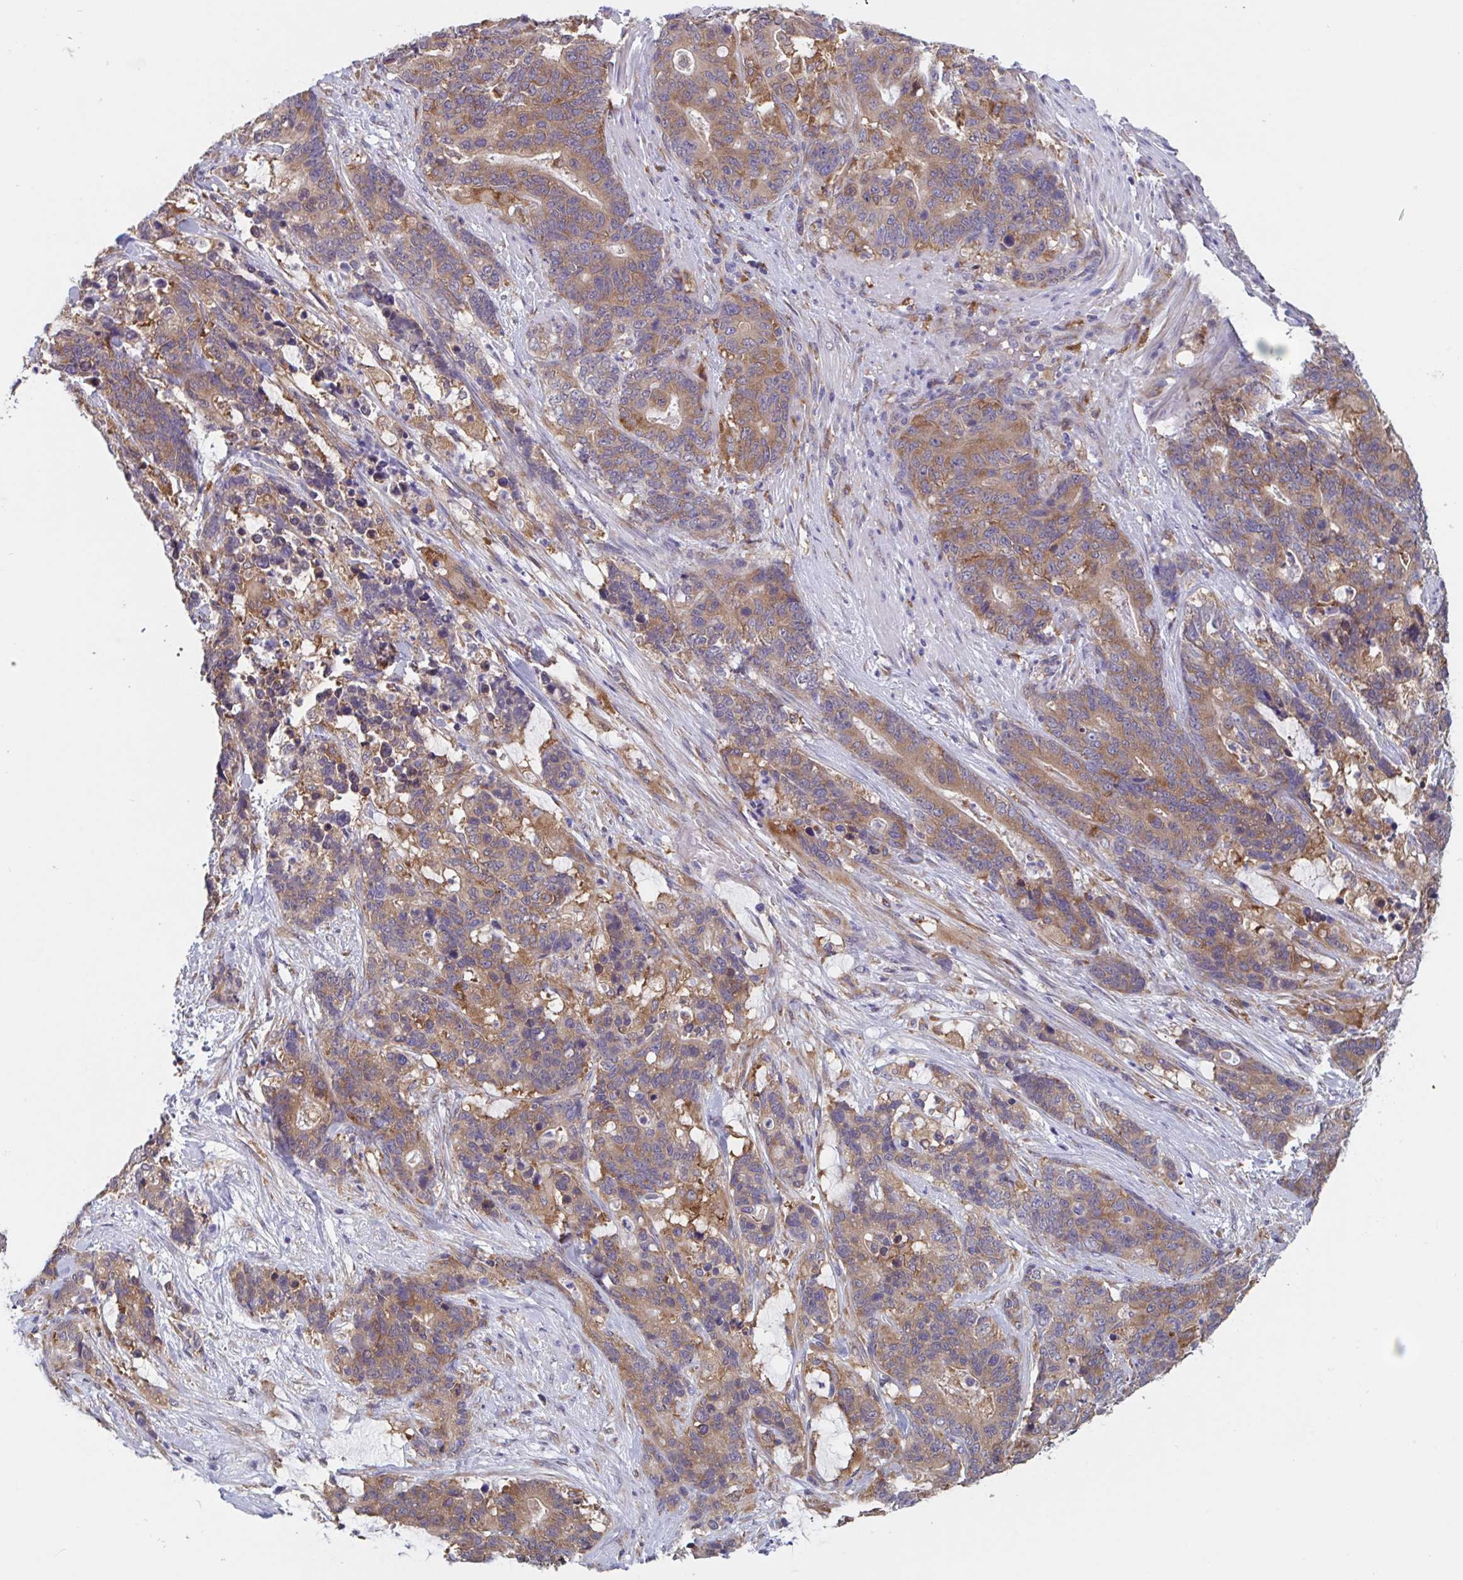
{"staining": {"intensity": "moderate", "quantity": ">75%", "location": "cytoplasmic/membranous"}, "tissue": "stomach cancer", "cell_type": "Tumor cells", "image_type": "cancer", "snomed": [{"axis": "morphology", "description": "Normal tissue, NOS"}, {"axis": "morphology", "description": "Adenocarcinoma, NOS"}, {"axis": "topography", "description": "Stomach"}], "caption": "A histopathology image of stomach cancer (adenocarcinoma) stained for a protein exhibits moderate cytoplasmic/membranous brown staining in tumor cells. Immunohistochemistry (ihc) stains the protein of interest in brown and the nuclei are stained blue.", "gene": "SNX8", "patient": {"sex": "female", "age": 64}}